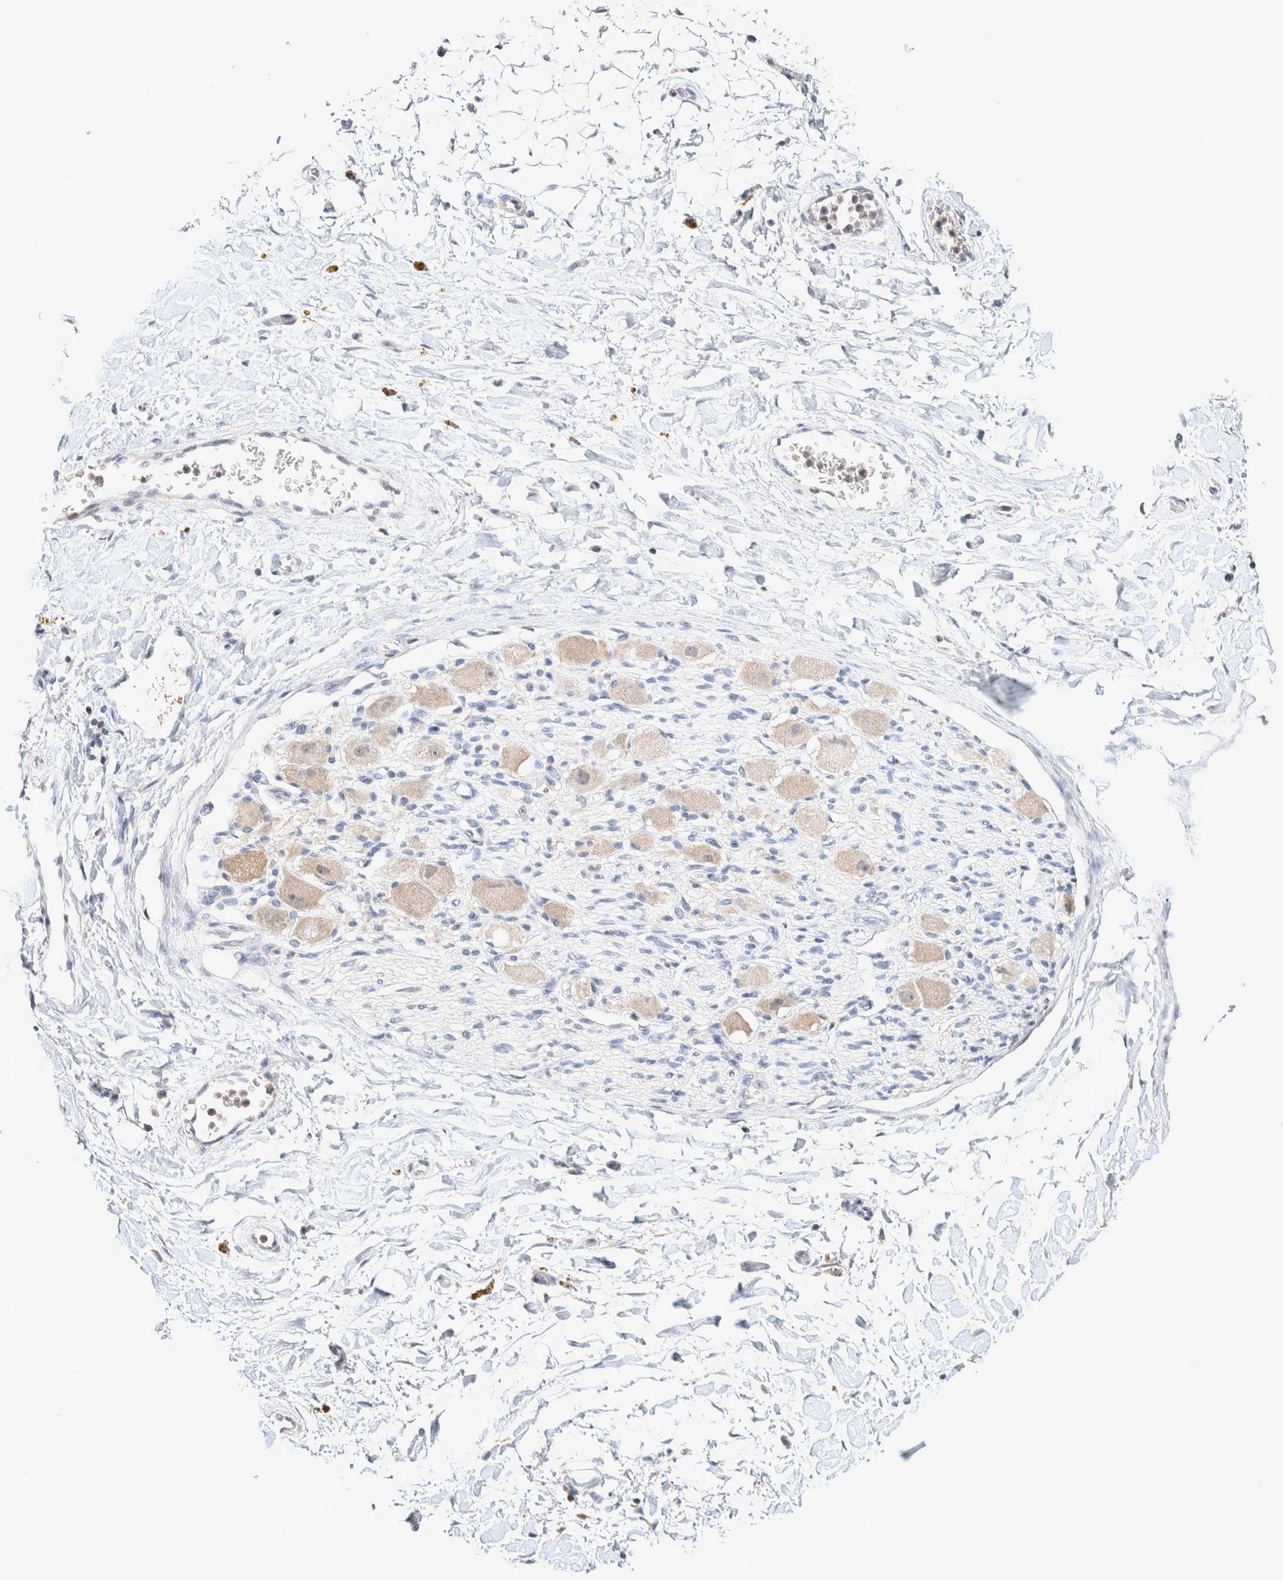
{"staining": {"intensity": "negative", "quantity": "none", "location": "none"}, "tissue": "adipose tissue", "cell_type": "Adipocytes", "image_type": "normal", "snomed": [{"axis": "morphology", "description": "Normal tissue, NOS"}, {"axis": "topography", "description": "Kidney"}, {"axis": "topography", "description": "Peripheral nerve tissue"}], "caption": "This histopathology image is of normal adipose tissue stained with immunohistochemistry to label a protein in brown with the nuclei are counter-stained blue. There is no expression in adipocytes. Nuclei are stained in blue.", "gene": "CRAT", "patient": {"sex": "male", "age": 7}}